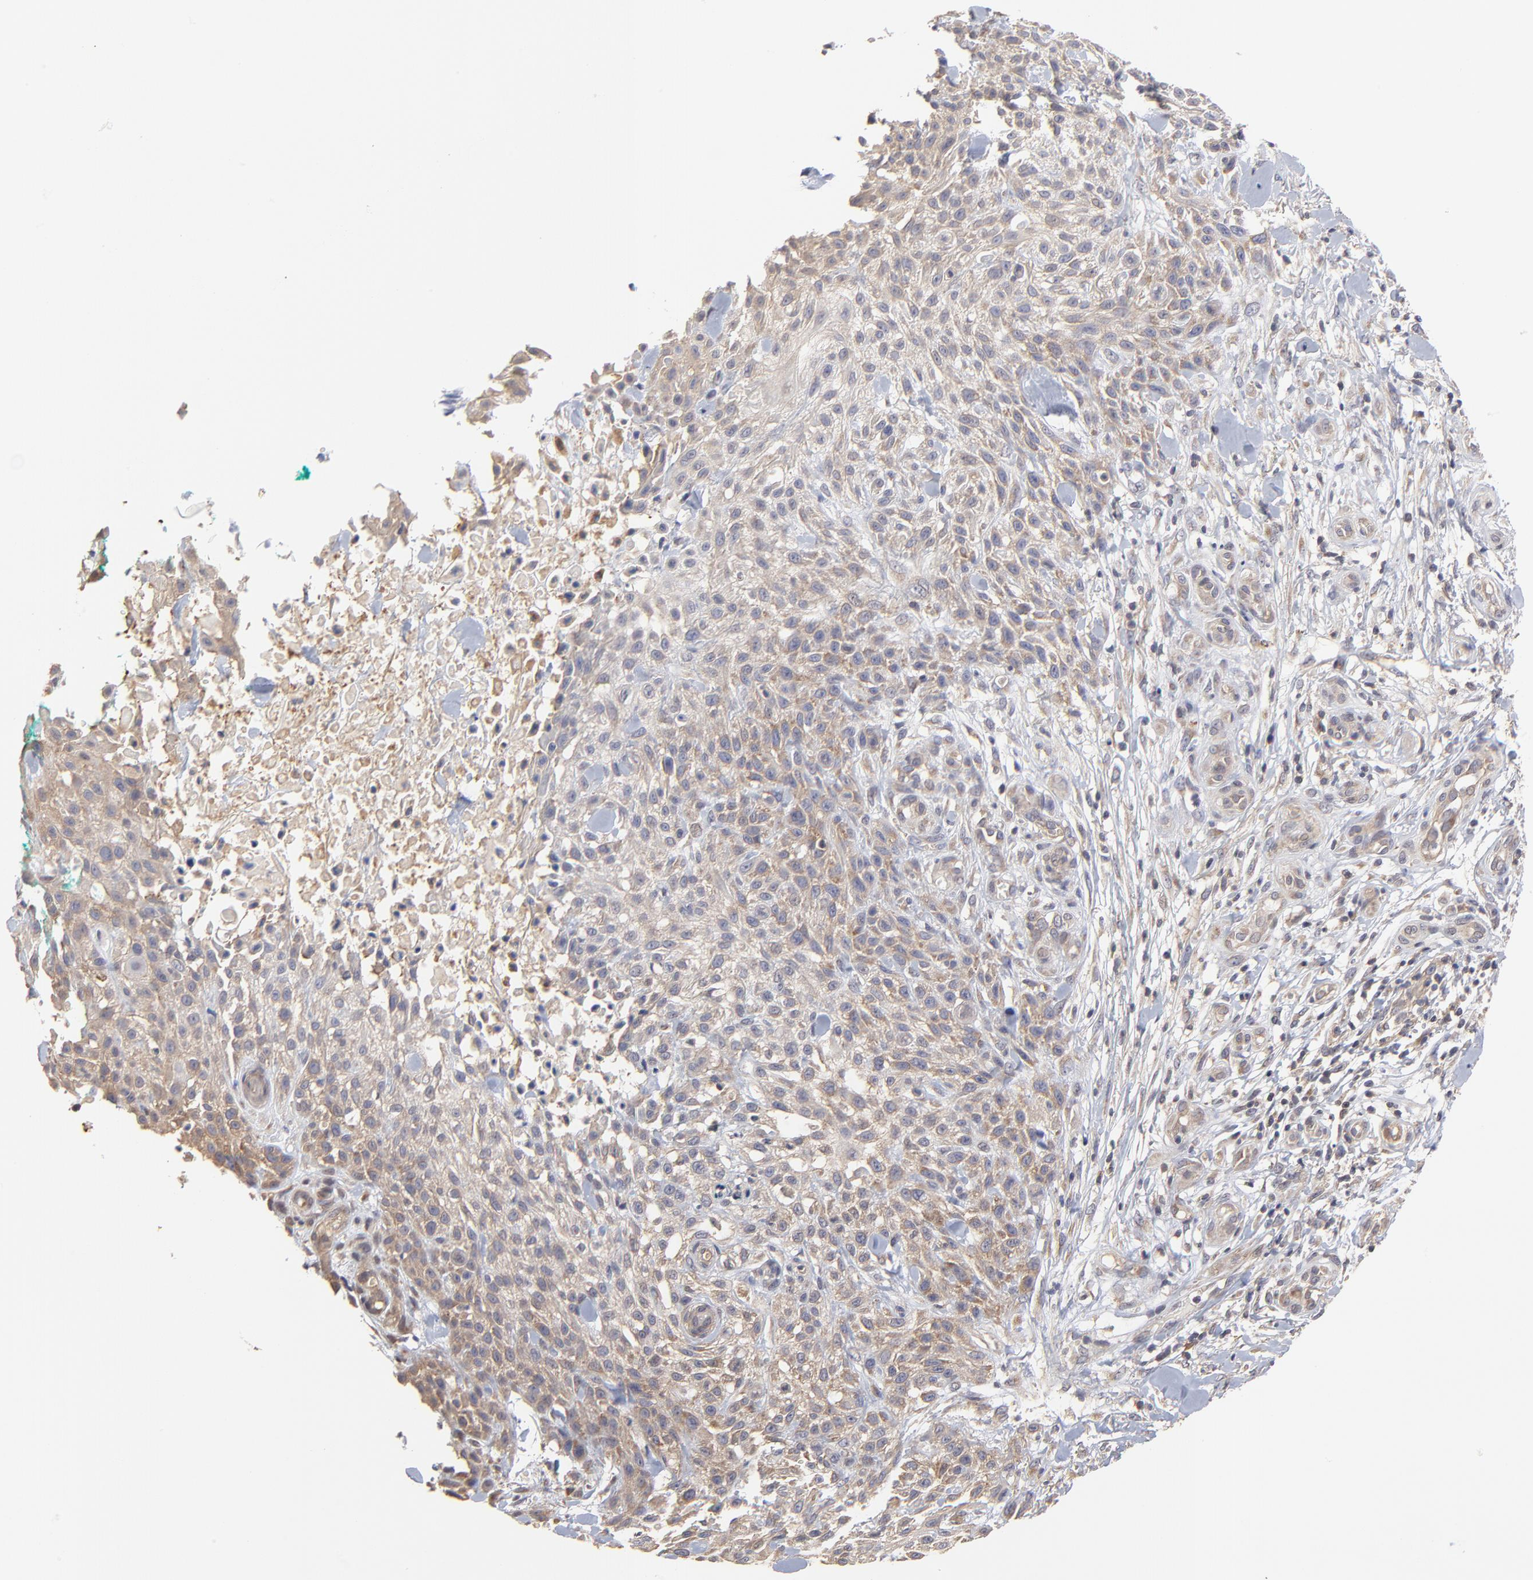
{"staining": {"intensity": "moderate", "quantity": ">75%", "location": "cytoplasmic/membranous"}, "tissue": "skin cancer", "cell_type": "Tumor cells", "image_type": "cancer", "snomed": [{"axis": "morphology", "description": "Squamous cell carcinoma, NOS"}, {"axis": "topography", "description": "Skin"}], "caption": "This image demonstrates immunohistochemistry (IHC) staining of human squamous cell carcinoma (skin), with medium moderate cytoplasmic/membranous expression in approximately >75% of tumor cells.", "gene": "ZNF157", "patient": {"sex": "female", "age": 42}}